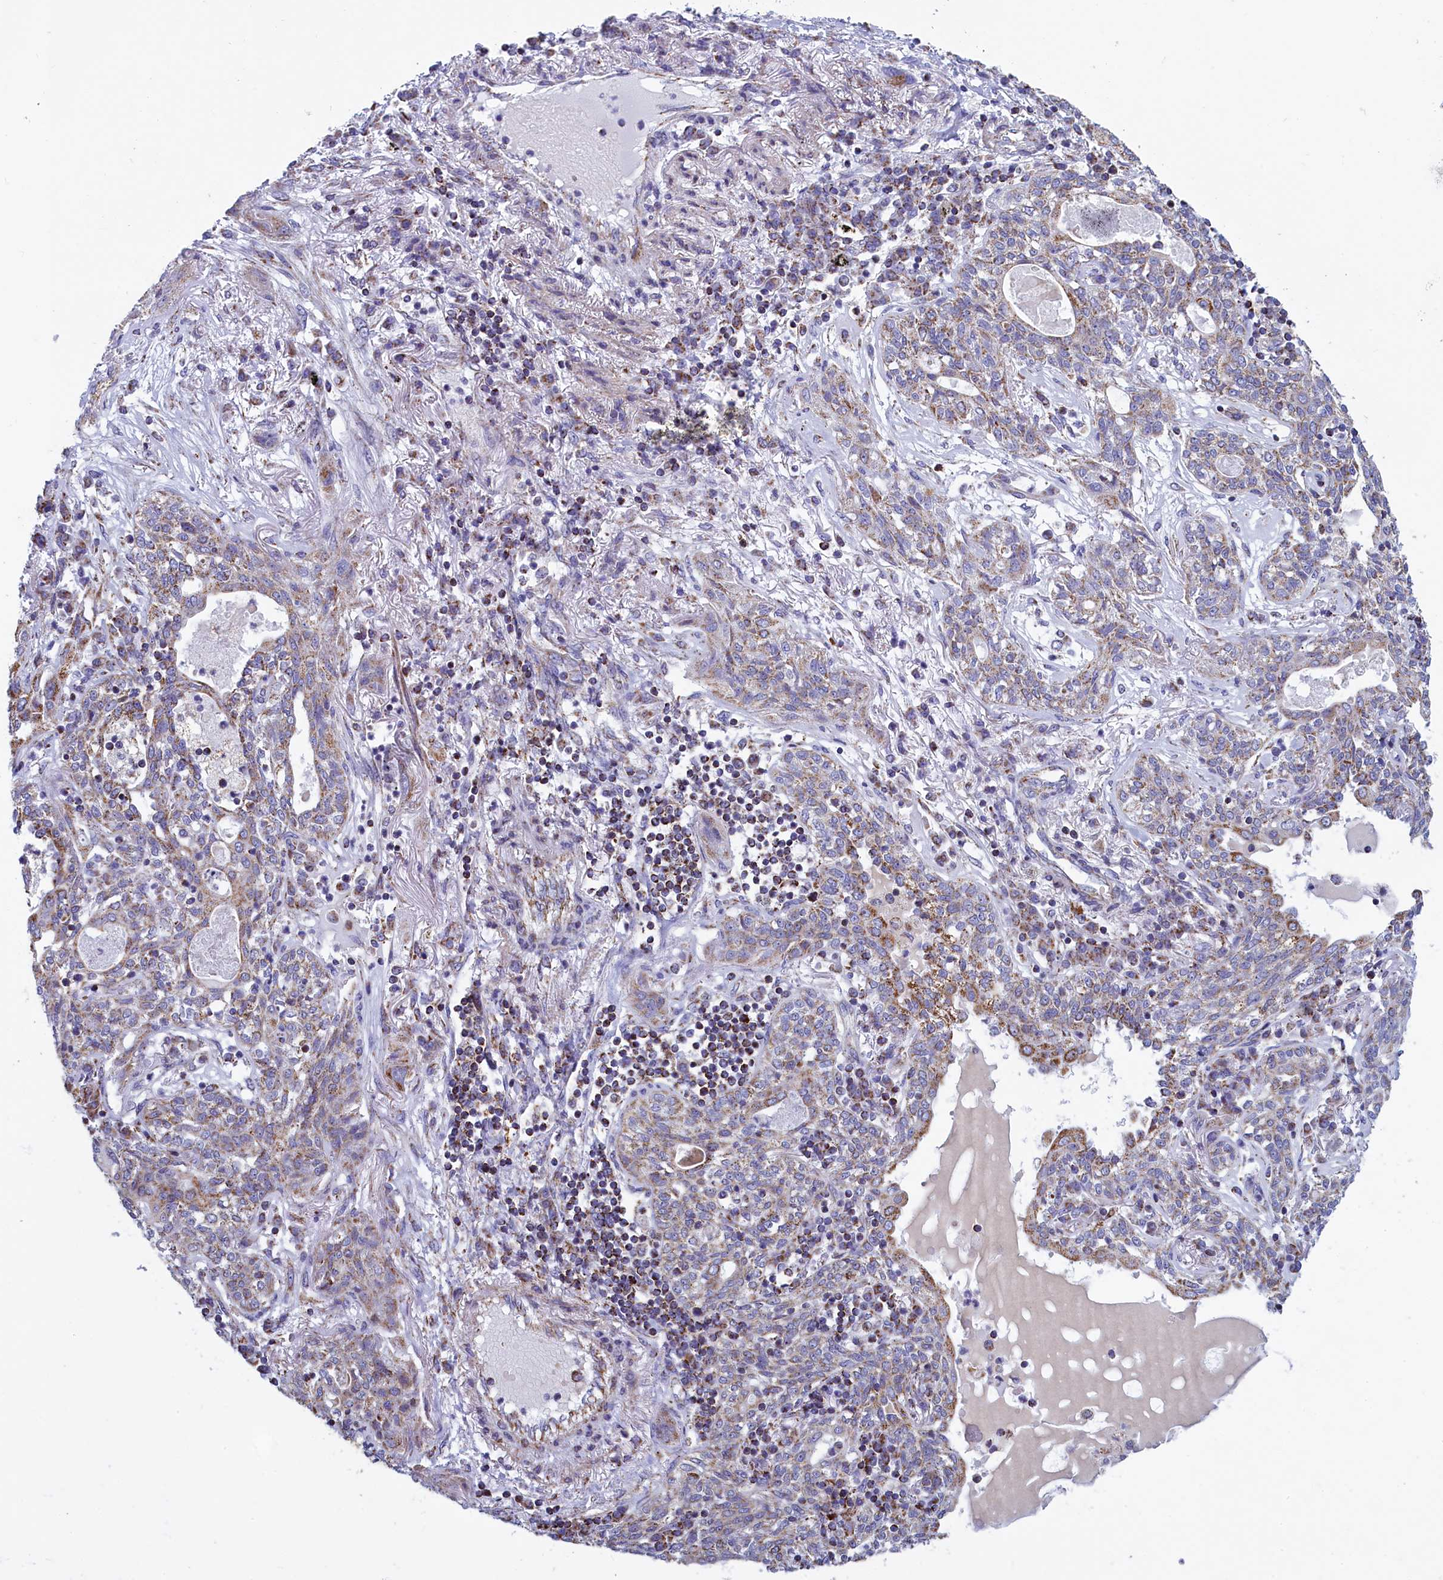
{"staining": {"intensity": "weak", "quantity": "<25%", "location": "cytoplasmic/membranous"}, "tissue": "lung cancer", "cell_type": "Tumor cells", "image_type": "cancer", "snomed": [{"axis": "morphology", "description": "Squamous cell carcinoma, NOS"}, {"axis": "topography", "description": "Lung"}], "caption": "Immunohistochemistry of lung squamous cell carcinoma demonstrates no expression in tumor cells. (DAB (3,3'-diaminobenzidine) immunohistochemistry, high magnification).", "gene": "IFT122", "patient": {"sex": "female", "age": 70}}